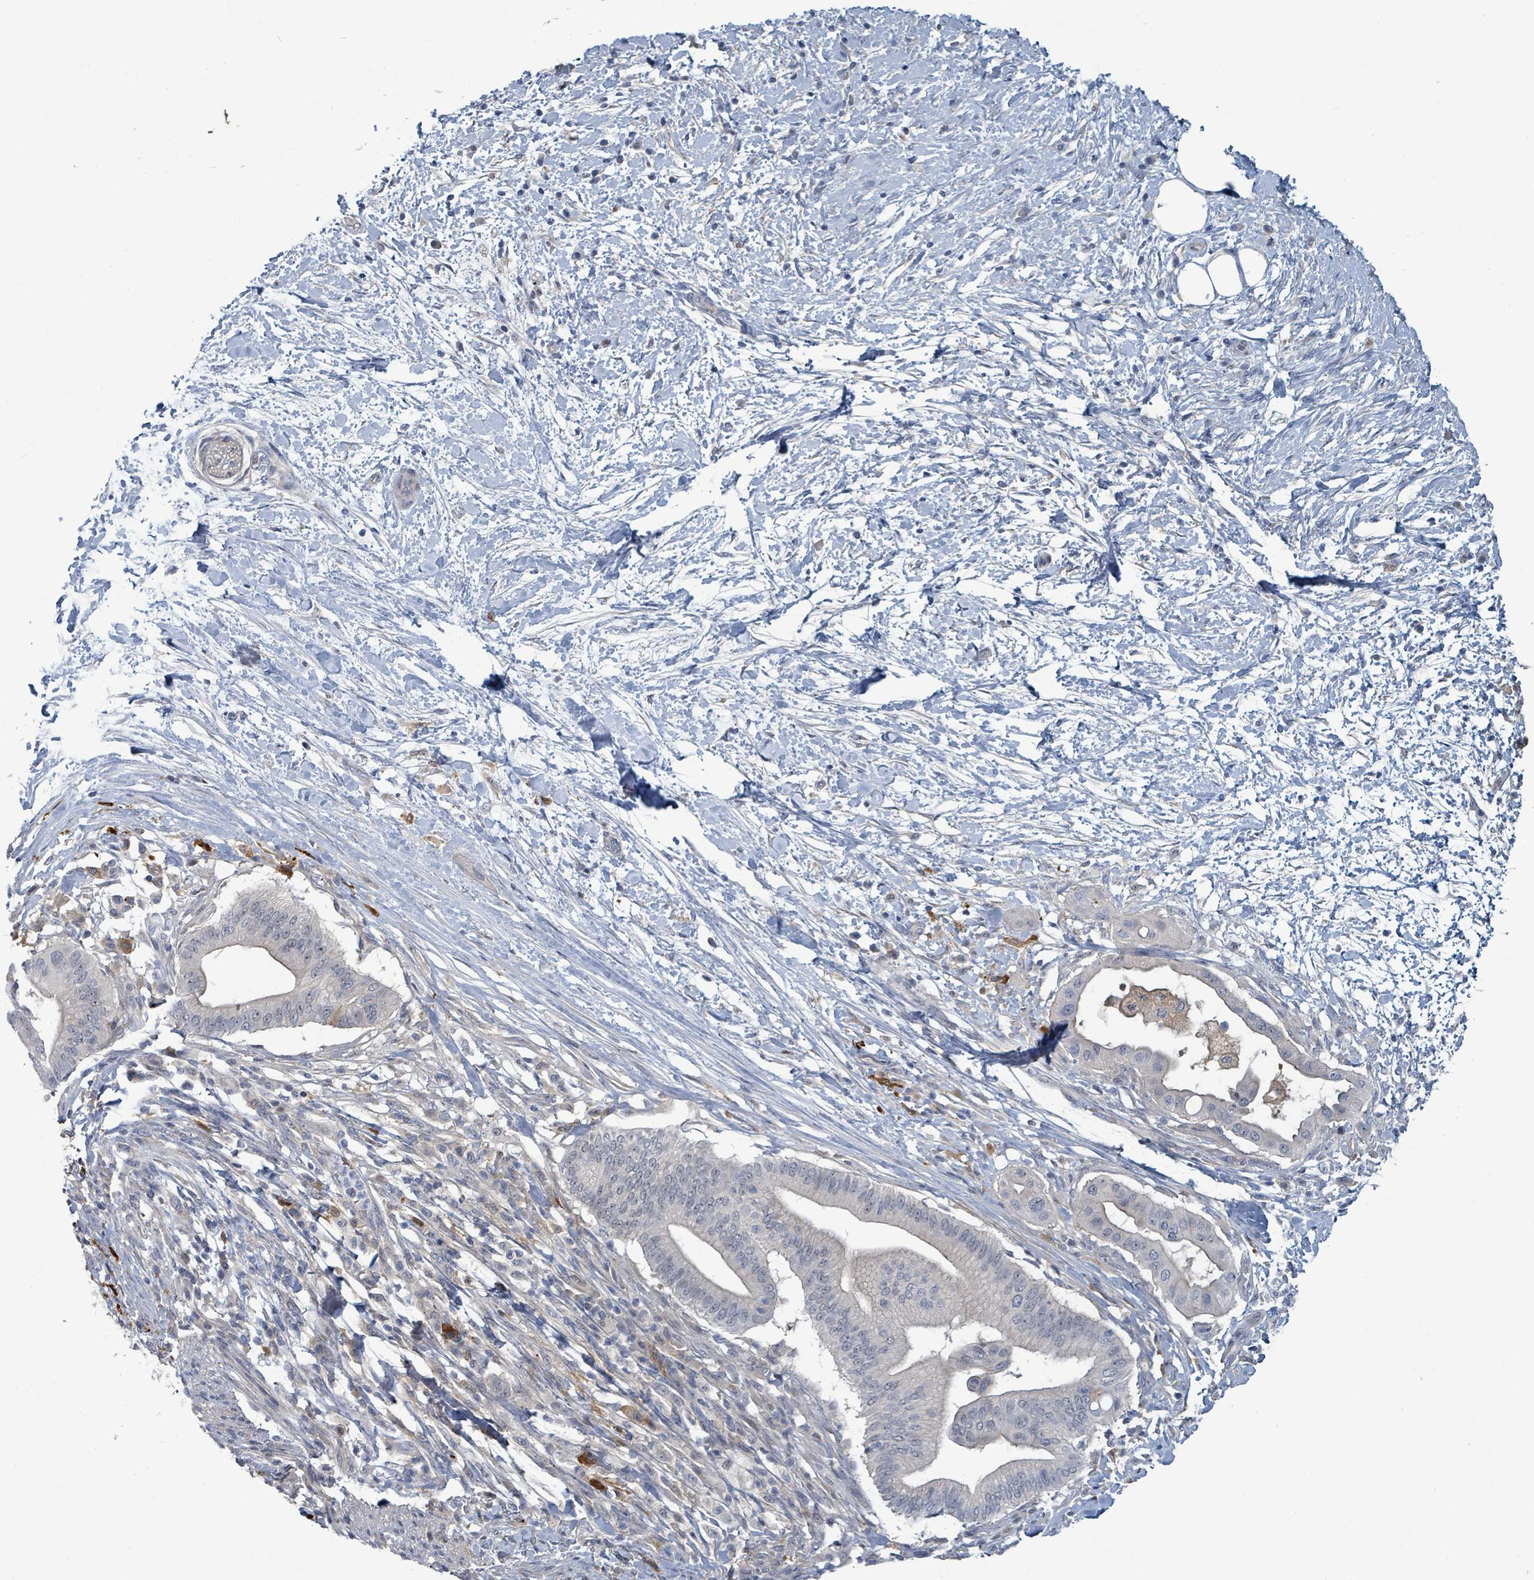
{"staining": {"intensity": "negative", "quantity": "none", "location": "none"}, "tissue": "pancreatic cancer", "cell_type": "Tumor cells", "image_type": "cancer", "snomed": [{"axis": "morphology", "description": "Adenocarcinoma, NOS"}, {"axis": "topography", "description": "Pancreas"}], "caption": "This photomicrograph is of pancreatic cancer stained with immunohistochemistry (IHC) to label a protein in brown with the nuclei are counter-stained blue. There is no staining in tumor cells.", "gene": "TRDMT1", "patient": {"sex": "male", "age": 68}}